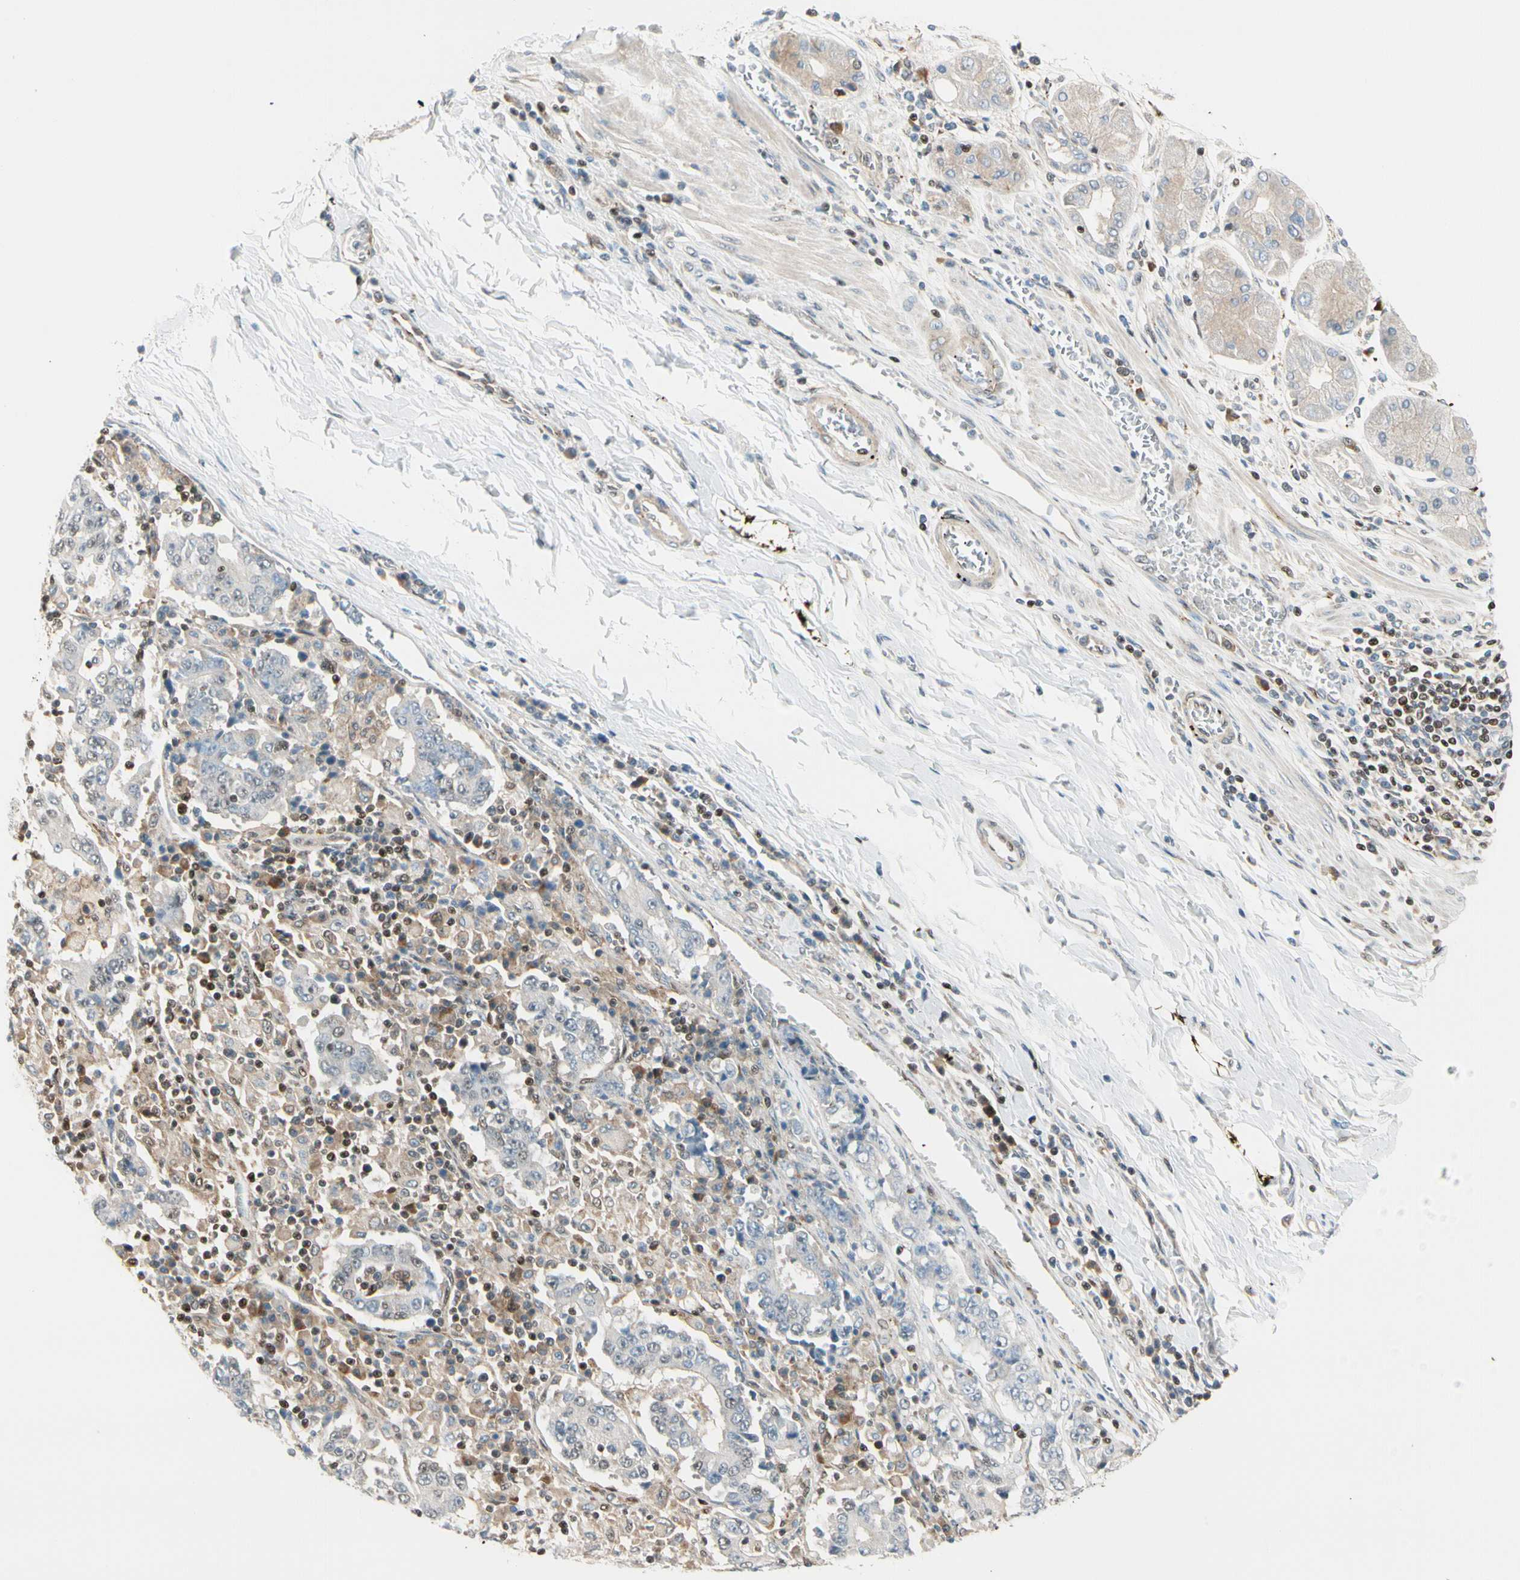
{"staining": {"intensity": "negative", "quantity": "none", "location": "none"}, "tissue": "stomach cancer", "cell_type": "Tumor cells", "image_type": "cancer", "snomed": [{"axis": "morphology", "description": "Normal tissue, NOS"}, {"axis": "morphology", "description": "Adenocarcinoma, NOS"}, {"axis": "topography", "description": "Stomach, upper"}, {"axis": "topography", "description": "Stomach"}], "caption": "Tumor cells are negative for brown protein staining in stomach adenocarcinoma. (DAB (3,3'-diaminobenzidine) immunohistochemistry (IHC) with hematoxylin counter stain).", "gene": "DAXX", "patient": {"sex": "male", "age": 59}}